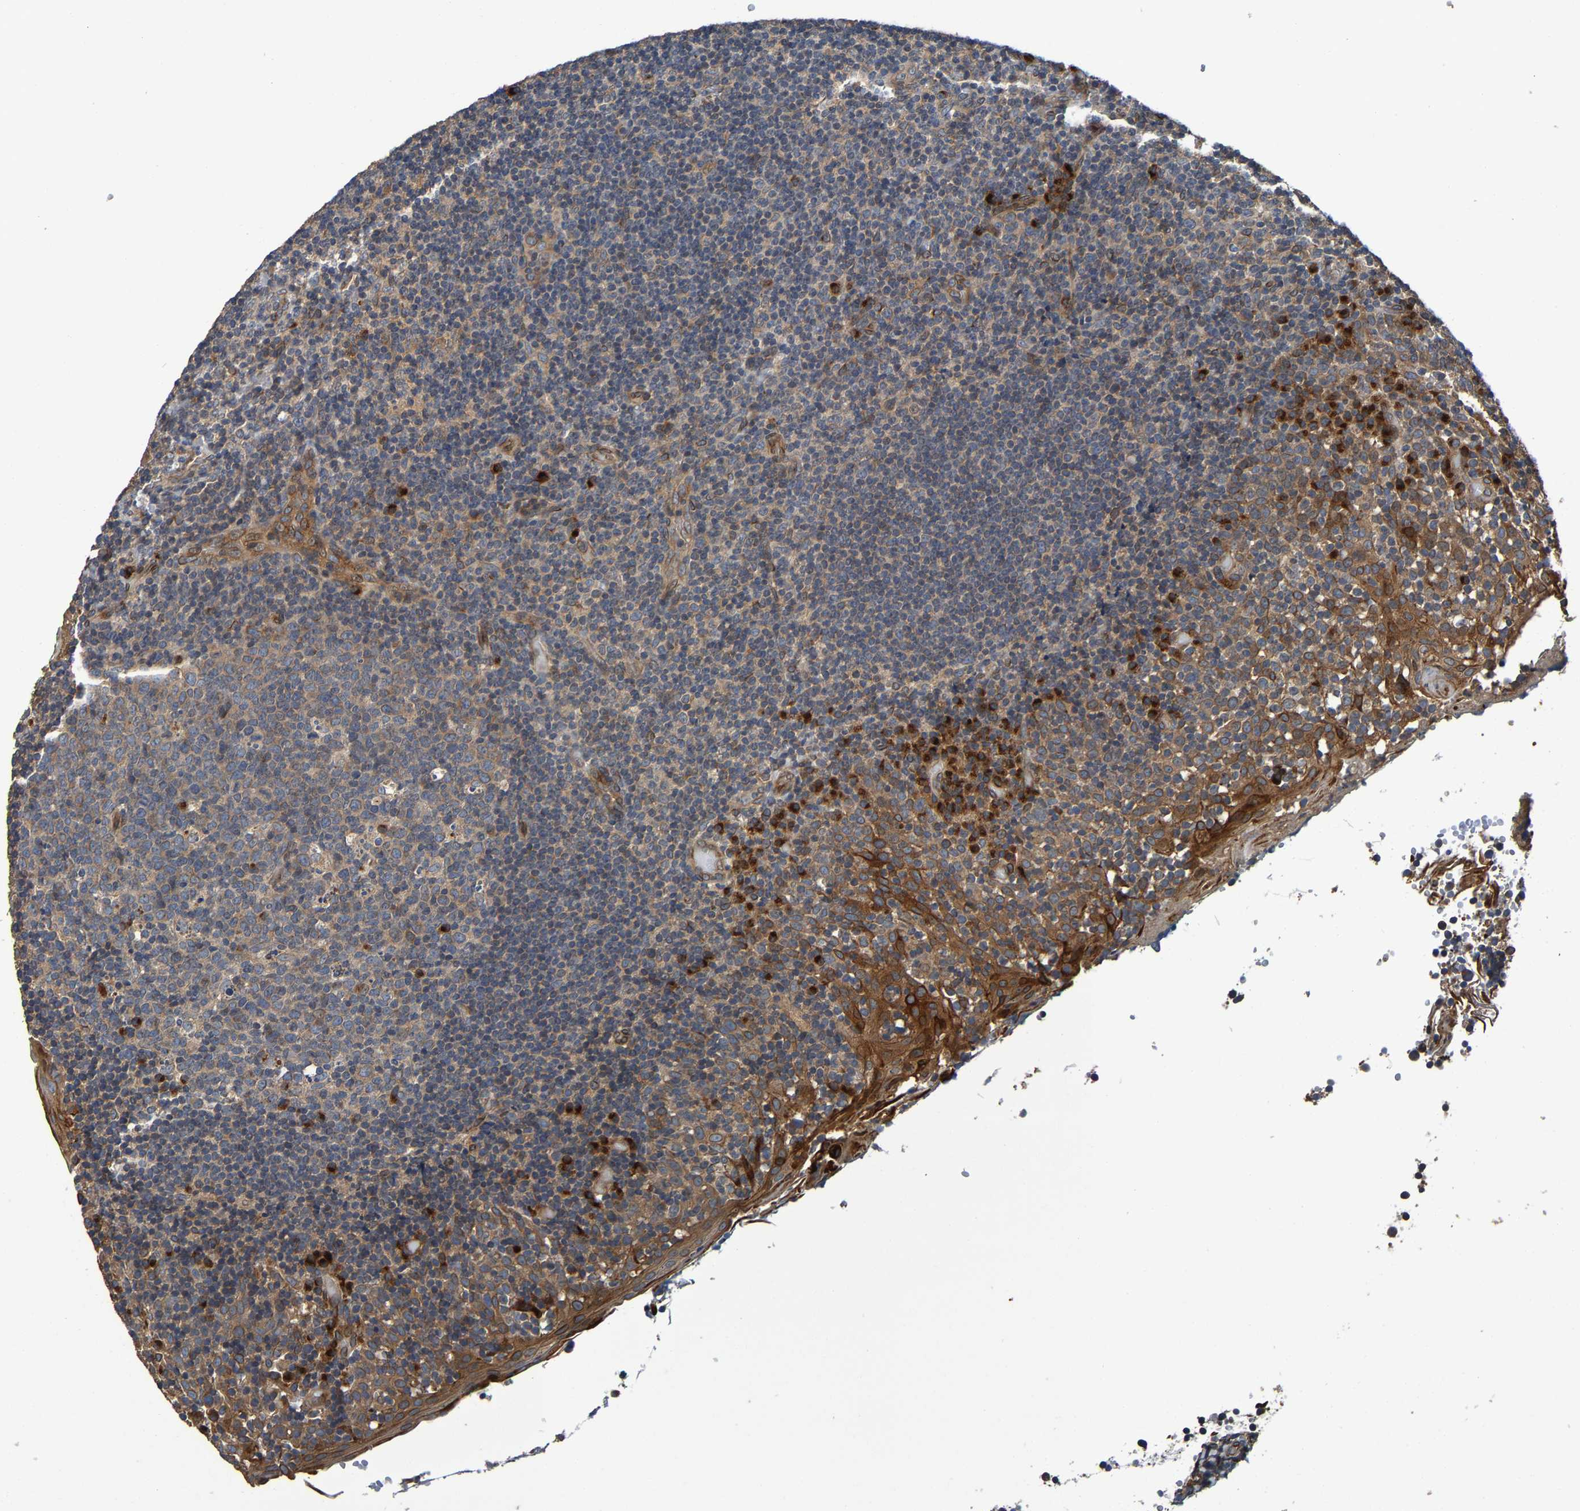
{"staining": {"intensity": "weak", "quantity": "25%-75%", "location": "cytoplasmic/membranous"}, "tissue": "tonsil", "cell_type": "Germinal center cells", "image_type": "normal", "snomed": [{"axis": "morphology", "description": "Normal tissue, NOS"}, {"axis": "topography", "description": "Tonsil"}], "caption": "This image demonstrates immunohistochemistry staining of benign tonsil, with low weak cytoplasmic/membranous expression in approximately 25%-75% of germinal center cells.", "gene": "MACC1", "patient": {"sex": "female", "age": 19}}